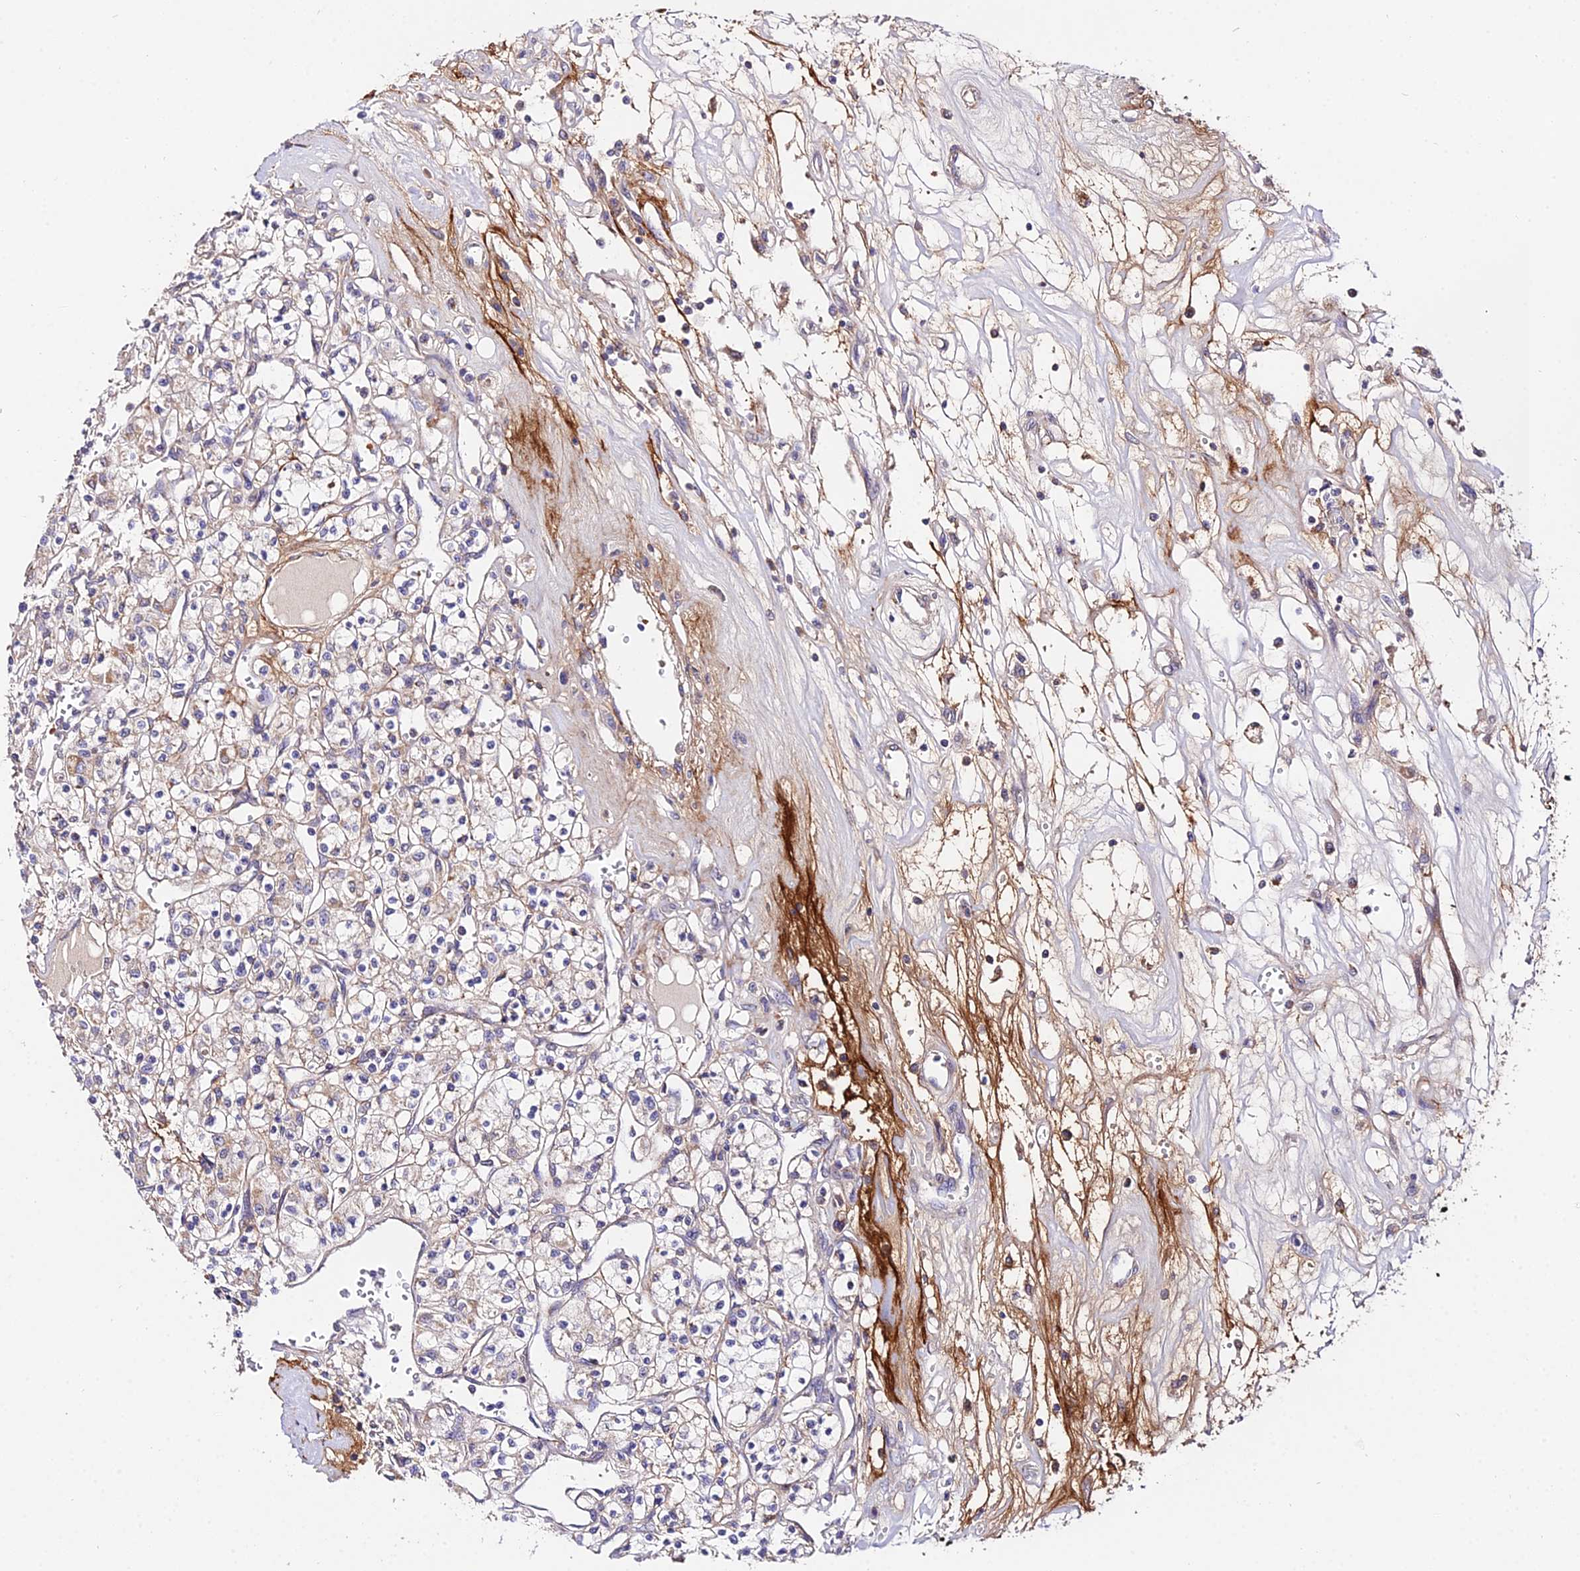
{"staining": {"intensity": "moderate", "quantity": "<25%", "location": "cytoplasmic/membranous"}, "tissue": "renal cancer", "cell_type": "Tumor cells", "image_type": "cancer", "snomed": [{"axis": "morphology", "description": "Adenocarcinoma, NOS"}, {"axis": "topography", "description": "Kidney"}], "caption": "Human renal adenocarcinoma stained with a brown dye displays moderate cytoplasmic/membranous positive staining in about <25% of tumor cells.", "gene": "WDR5B", "patient": {"sex": "female", "age": 59}}